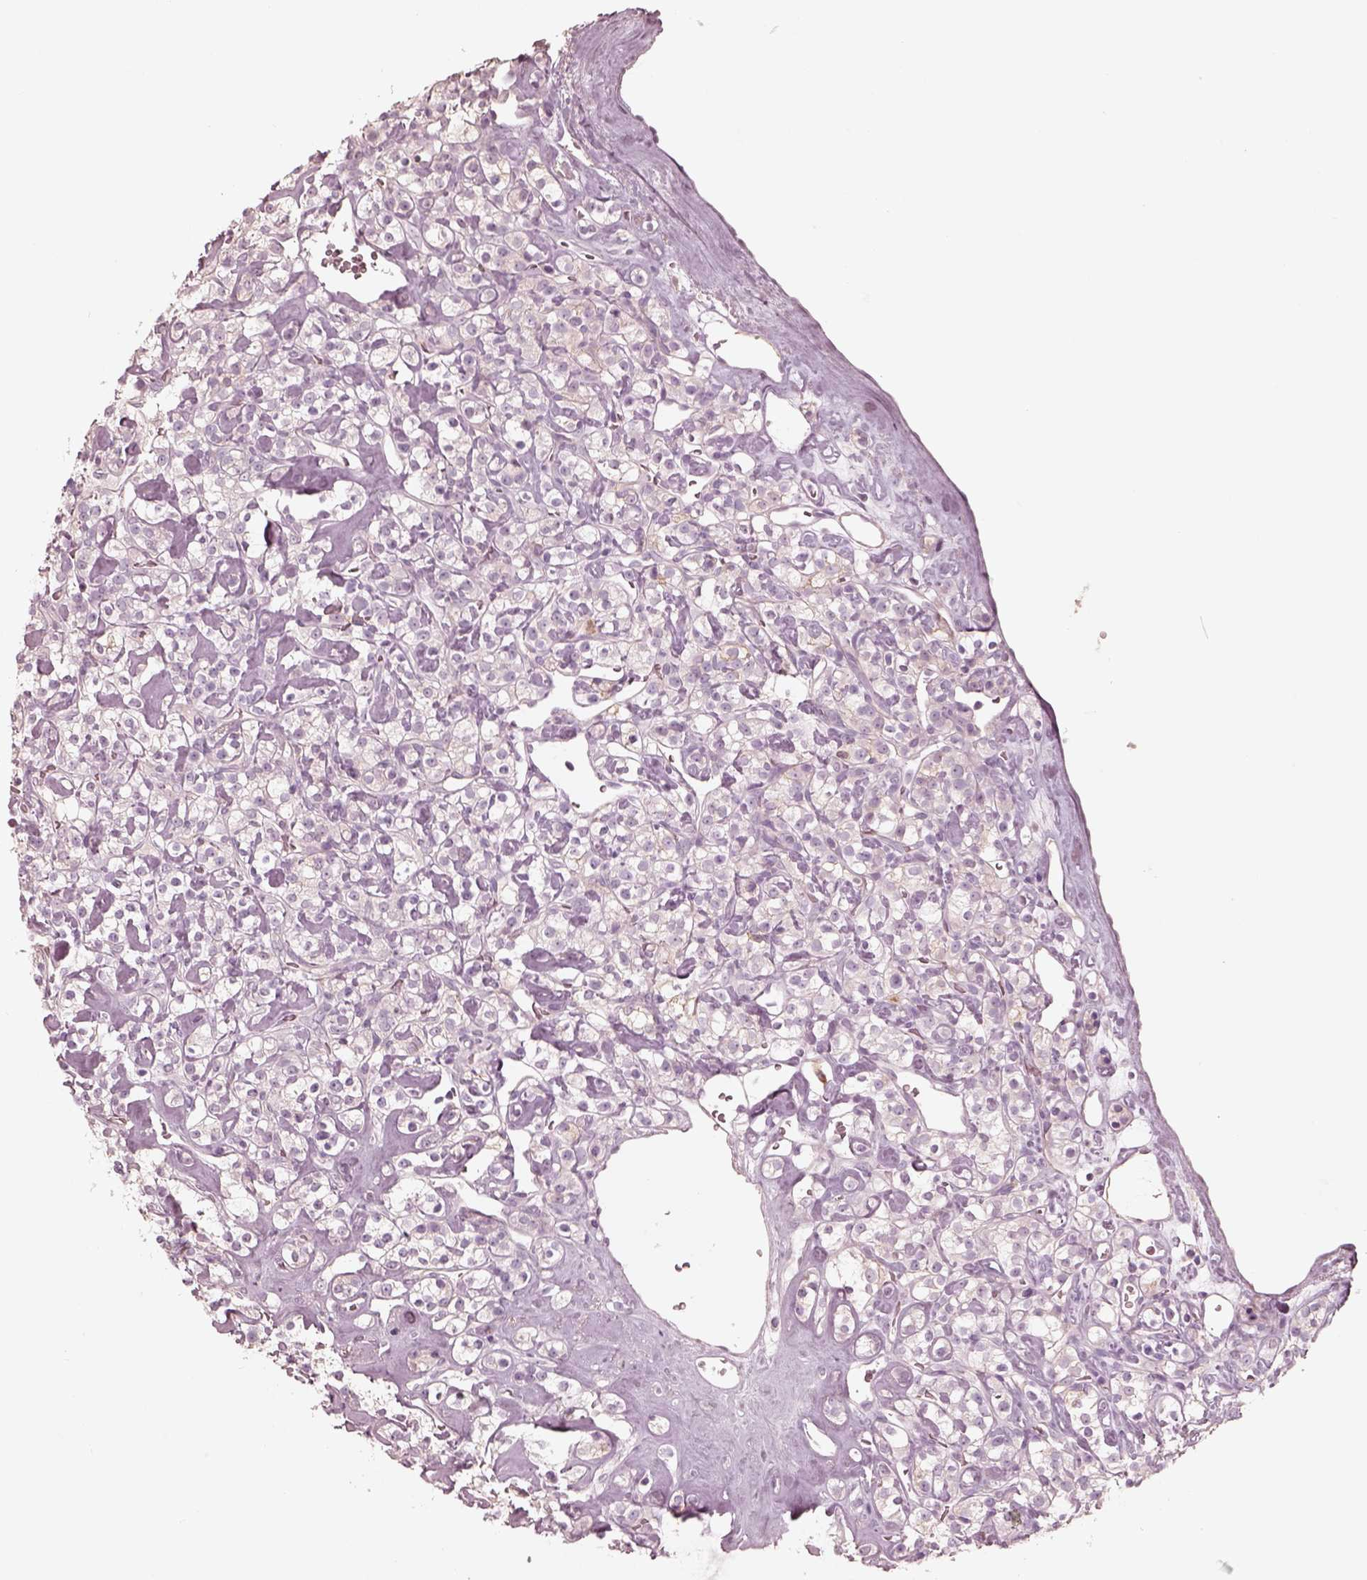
{"staining": {"intensity": "negative", "quantity": "none", "location": "none"}, "tissue": "renal cancer", "cell_type": "Tumor cells", "image_type": "cancer", "snomed": [{"axis": "morphology", "description": "Adenocarcinoma, NOS"}, {"axis": "topography", "description": "Kidney"}], "caption": "Tumor cells show no significant positivity in adenocarcinoma (renal).", "gene": "GPRIN1", "patient": {"sex": "male", "age": 77}}